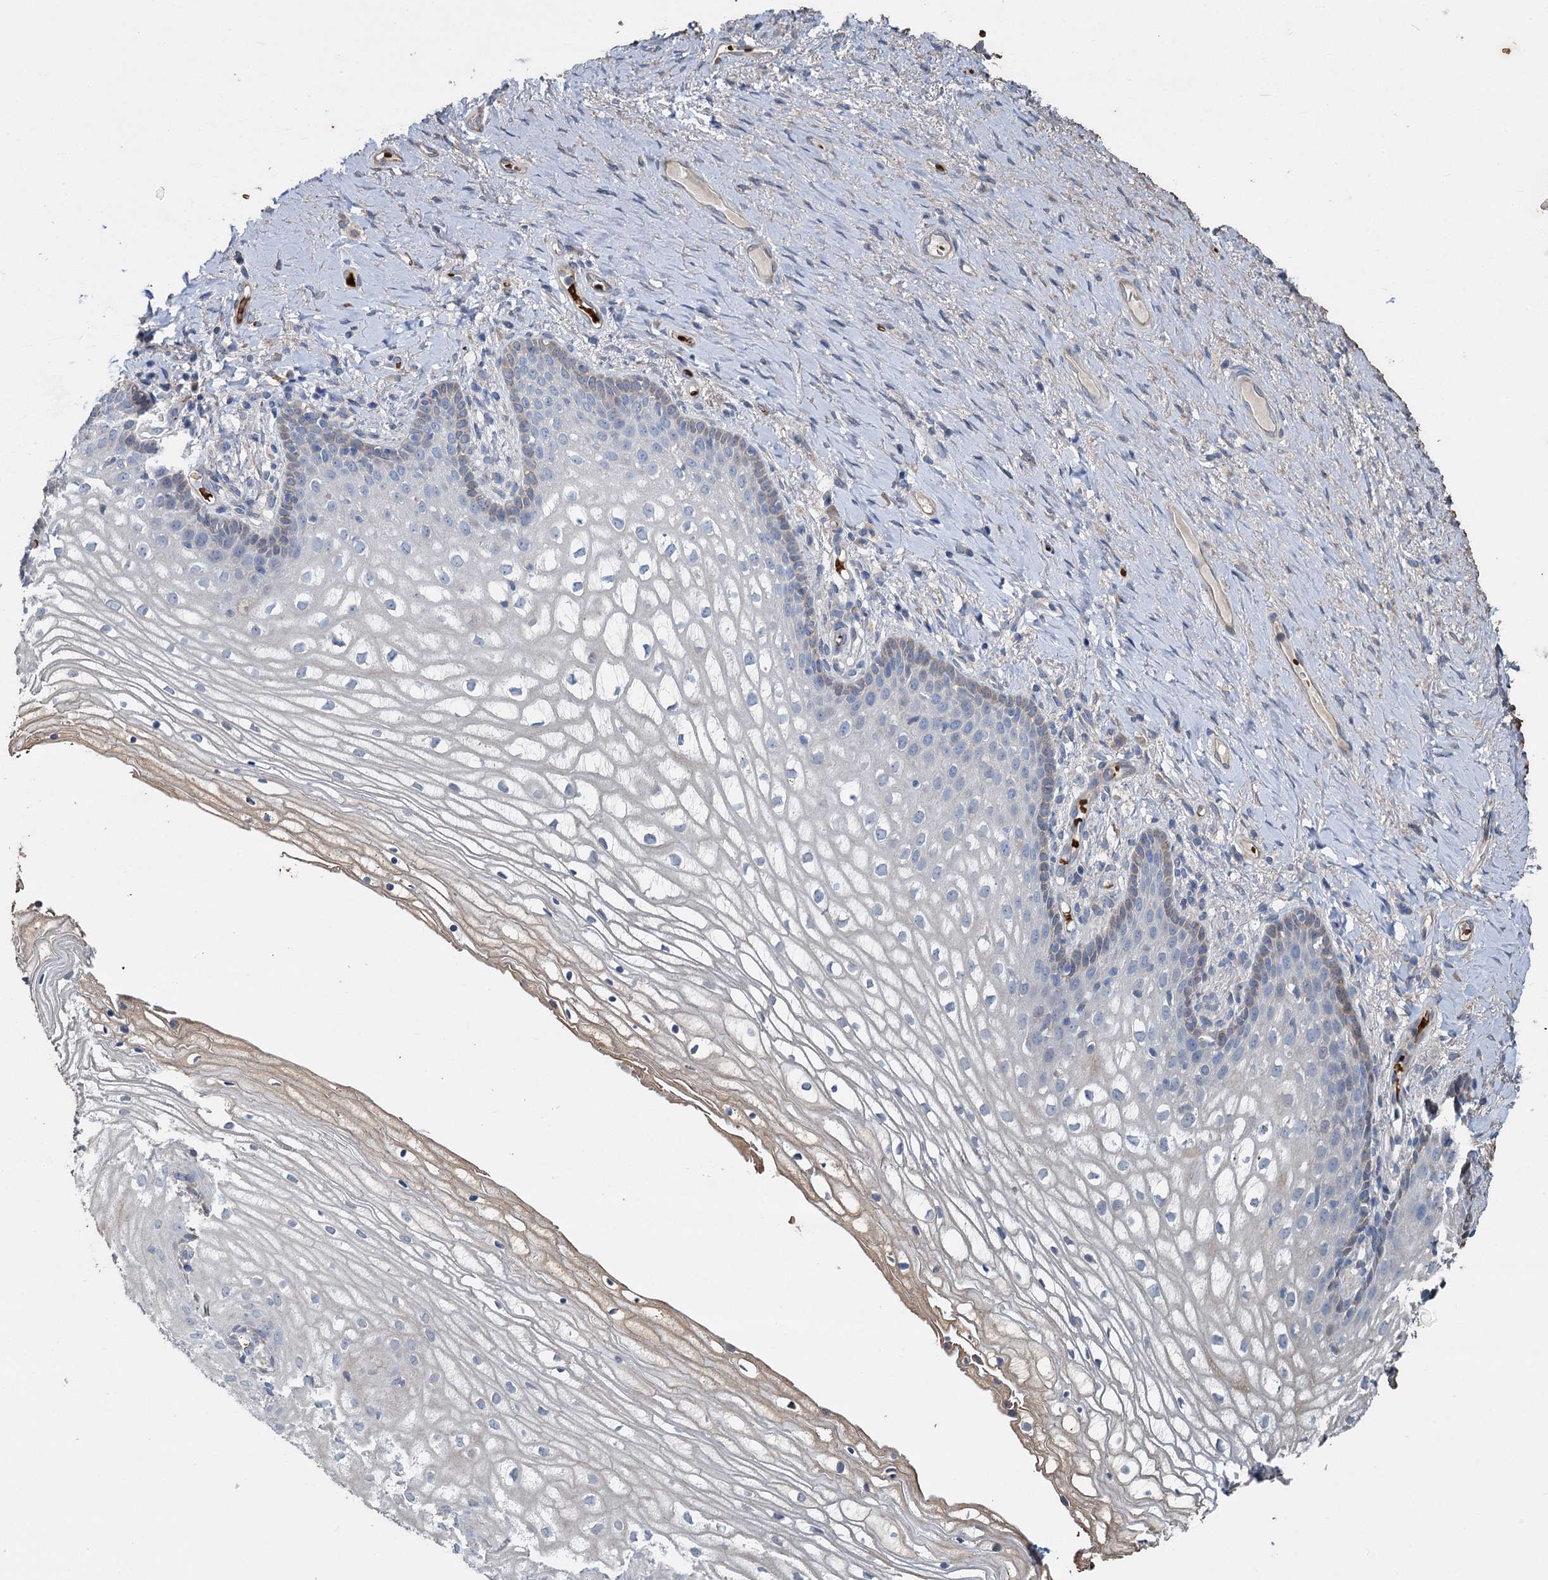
{"staining": {"intensity": "weak", "quantity": "<25%", "location": "cytoplasmic/membranous"}, "tissue": "vagina", "cell_type": "Squamous epithelial cells", "image_type": "normal", "snomed": [{"axis": "morphology", "description": "Normal tissue, NOS"}, {"axis": "topography", "description": "Vagina"}], "caption": "IHC image of benign vagina: human vagina stained with DAB (3,3'-diaminobenzidine) exhibits no significant protein positivity in squamous epithelial cells.", "gene": "TCTN2", "patient": {"sex": "female", "age": 60}}